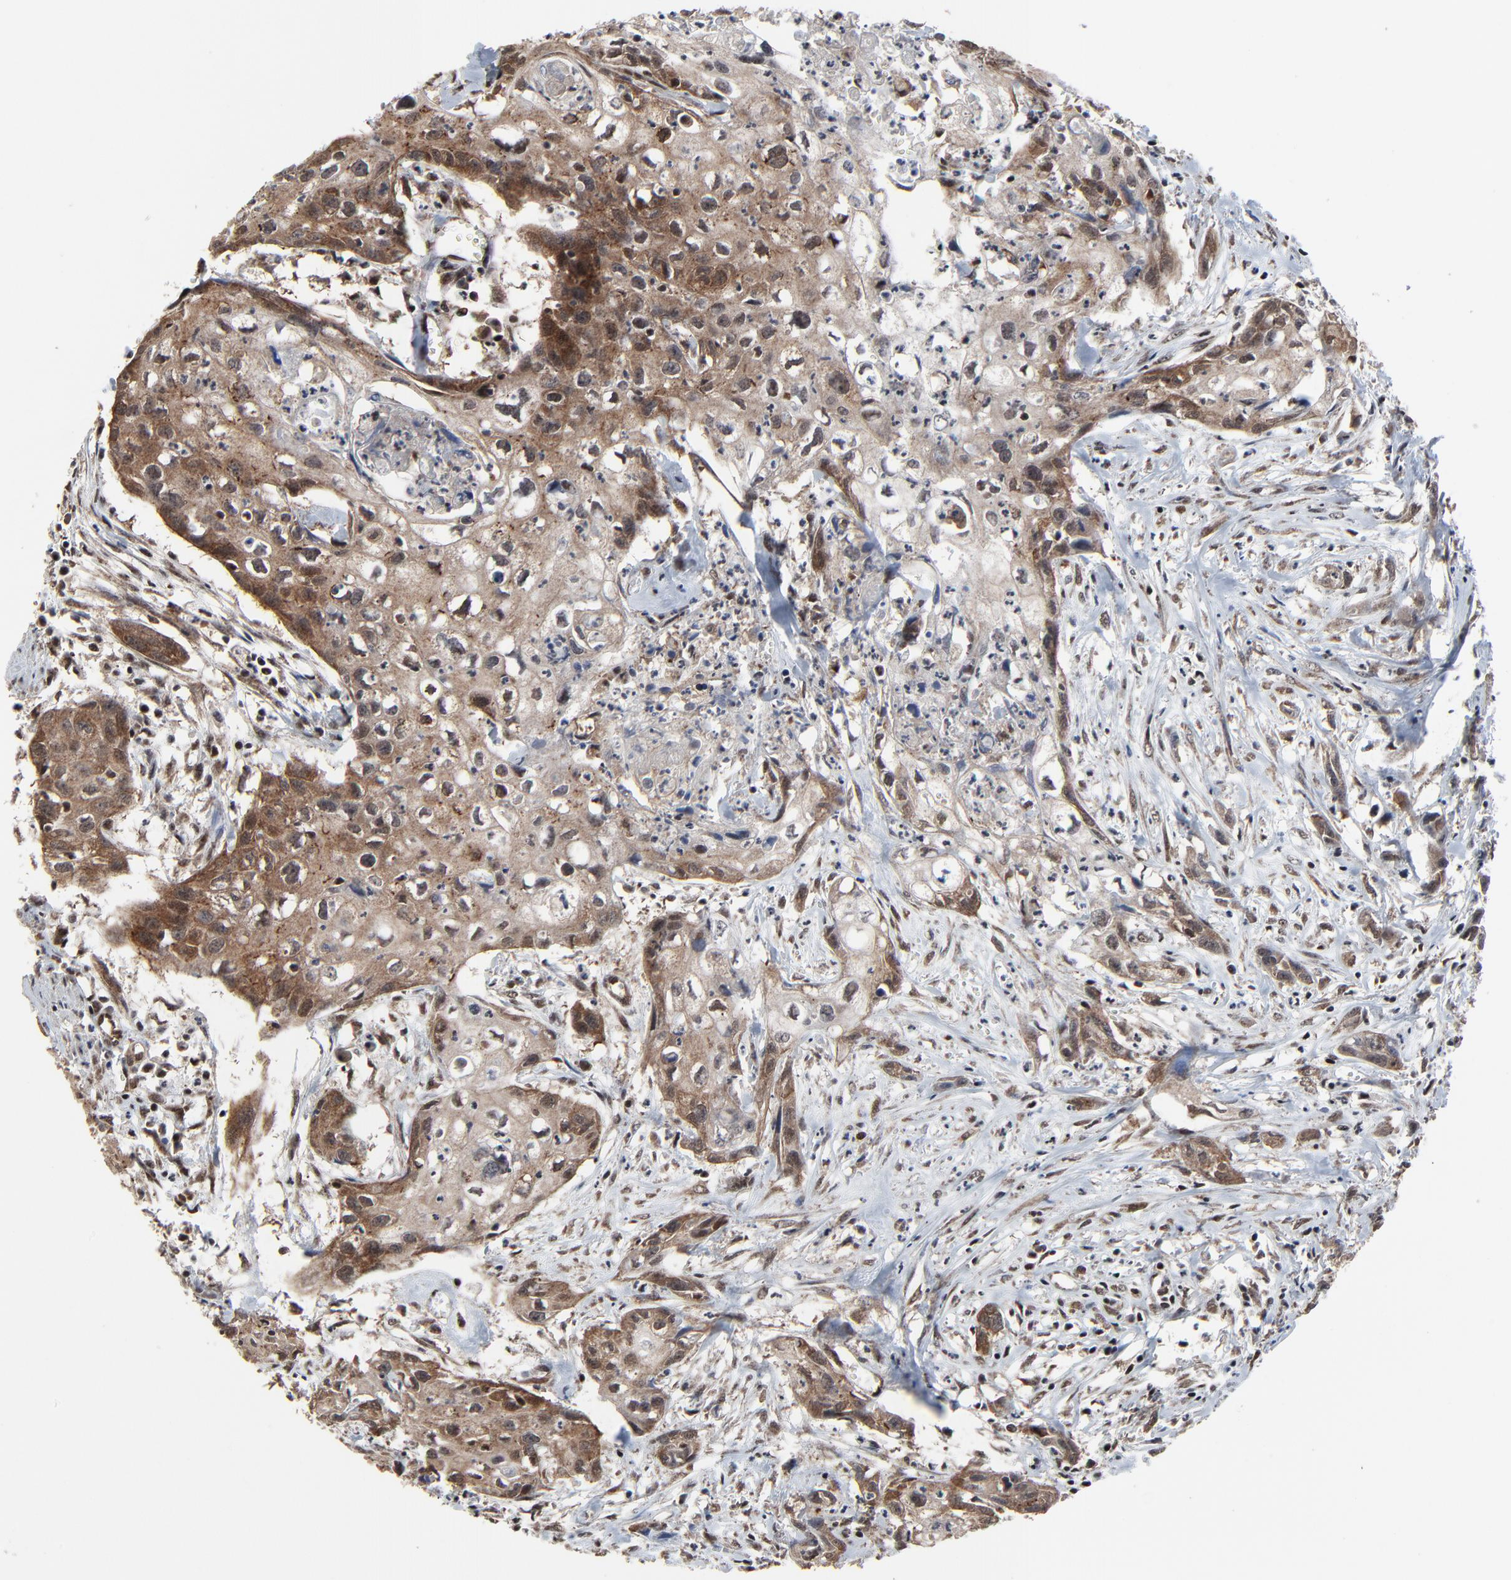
{"staining": {"intensity": "moderate", "quantity": ">75%", "location": "cytoplasmic/membranous,nuclear"}, "tissue": "urothelial cancer", "cell_type": "Tumor cells", "image_type": "cancer", "snomed": [{"axis": "morphology", "description": "Urothelial carcinoma, High grade"}, {"axis": "topography", "description": "Urinary bladder"}], "caption": "A brown stain labels moderate cytoplasmic/membranous and nuclear positivity of a protein in human urothelial cancer tumor cells.", "gene": "RHOJ", "patient": {"sex": "male", "age": 54}}